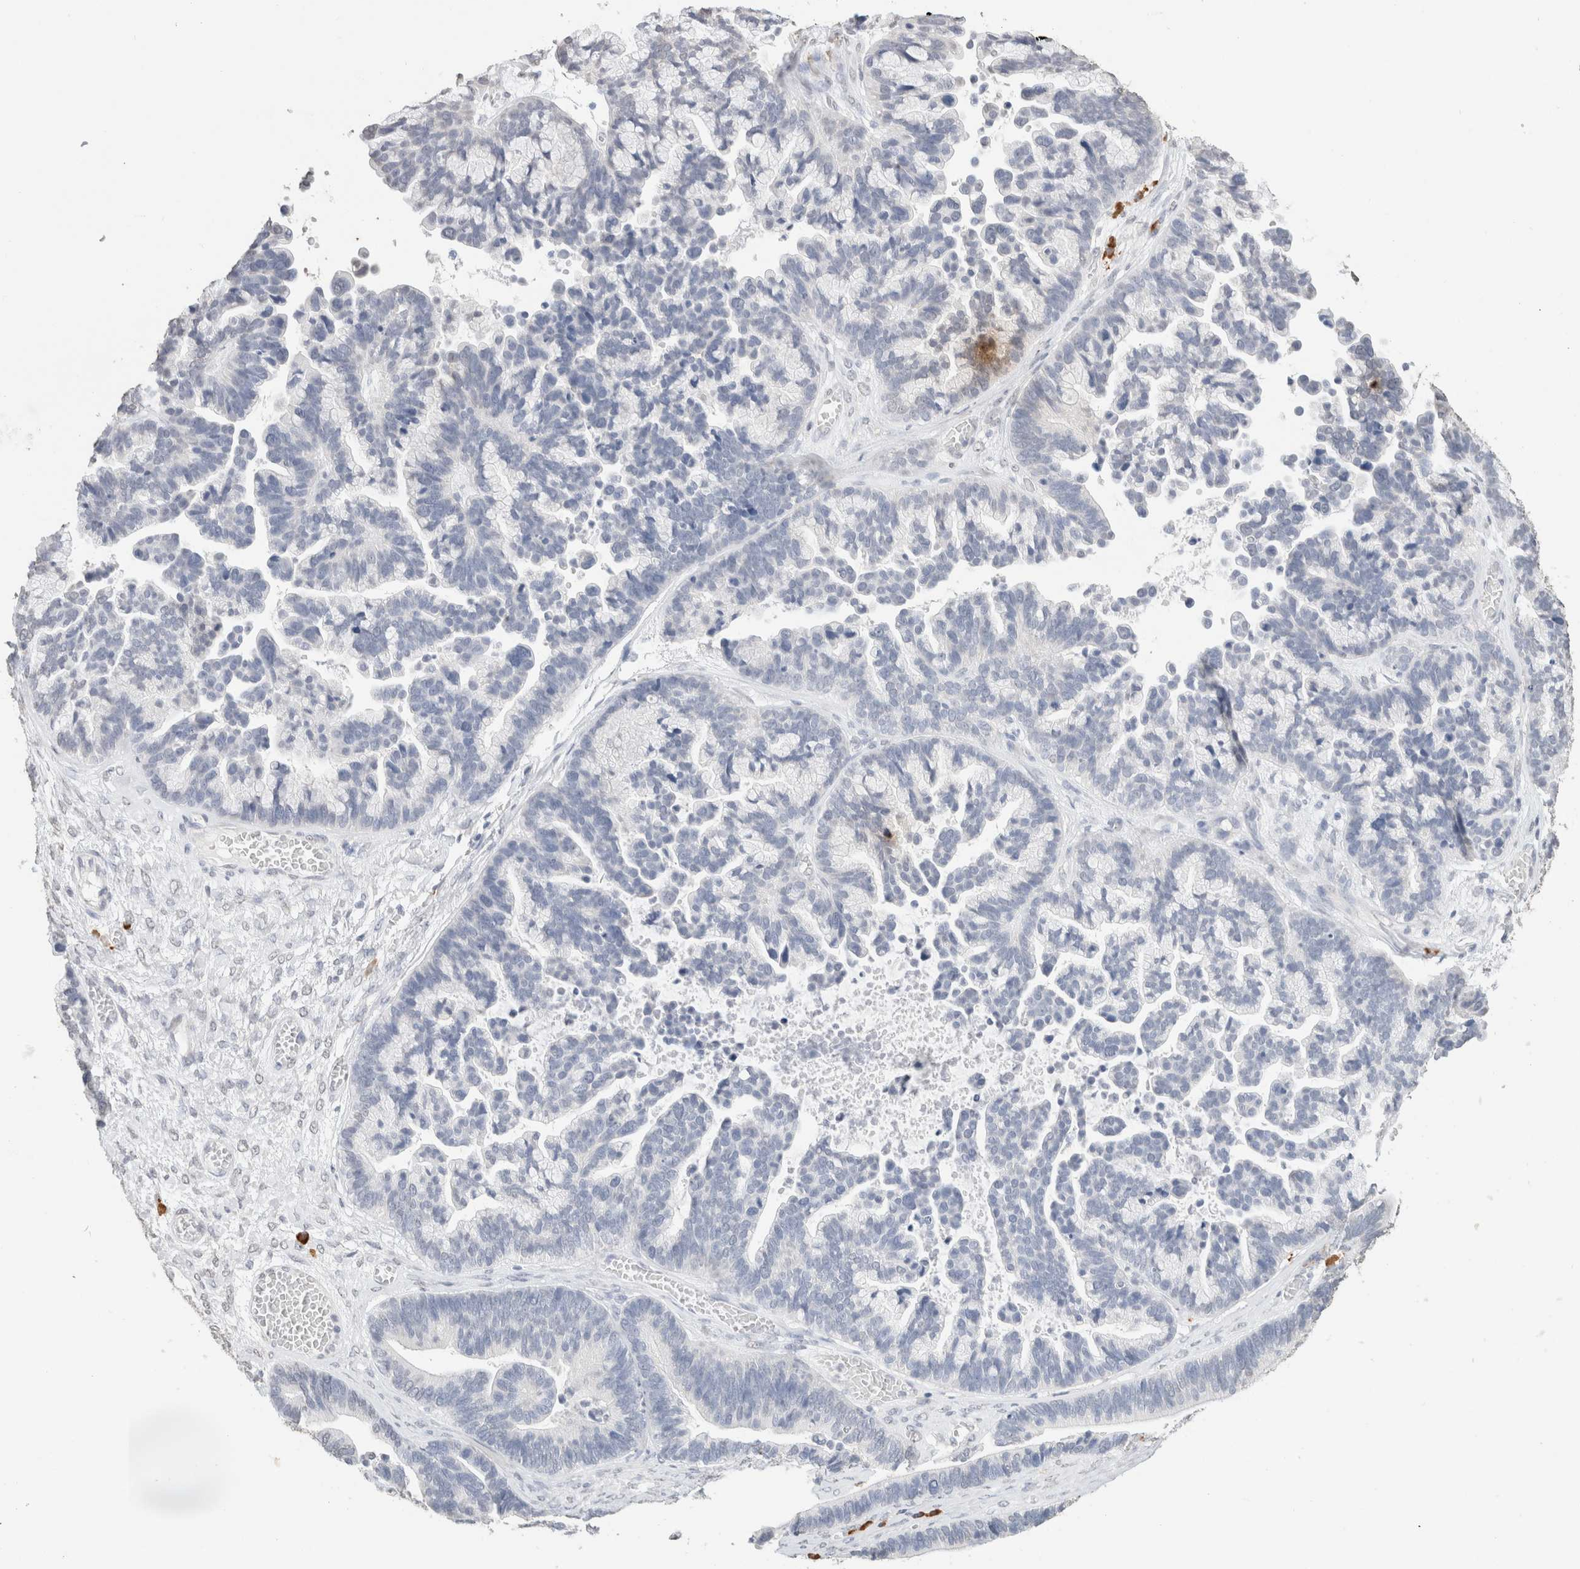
{"staining": {"intensity": "negative", "quantity": "none", "location": "none"}, "tissue": "ovarian cancer", "cell_type": "Tumor cells", "image_type": "cancer", "snomed": [{"axis": "morphology", "description": "Cystadenocarcinoma, serous, NOS"}, {"axis": "topography", "description": "Ovary"}], "caption": "Tumor cells are negative for brown protein staining in ovarian cancer (serous cystadenocarcinoma). Brightfield microscopy of immunohistochemistry (IHC) stained with DAB (brown) and hematoxylin (blue), captured at high magnification.", "gene": "CD80", "patient": {"sex": "female", "age": 56}}